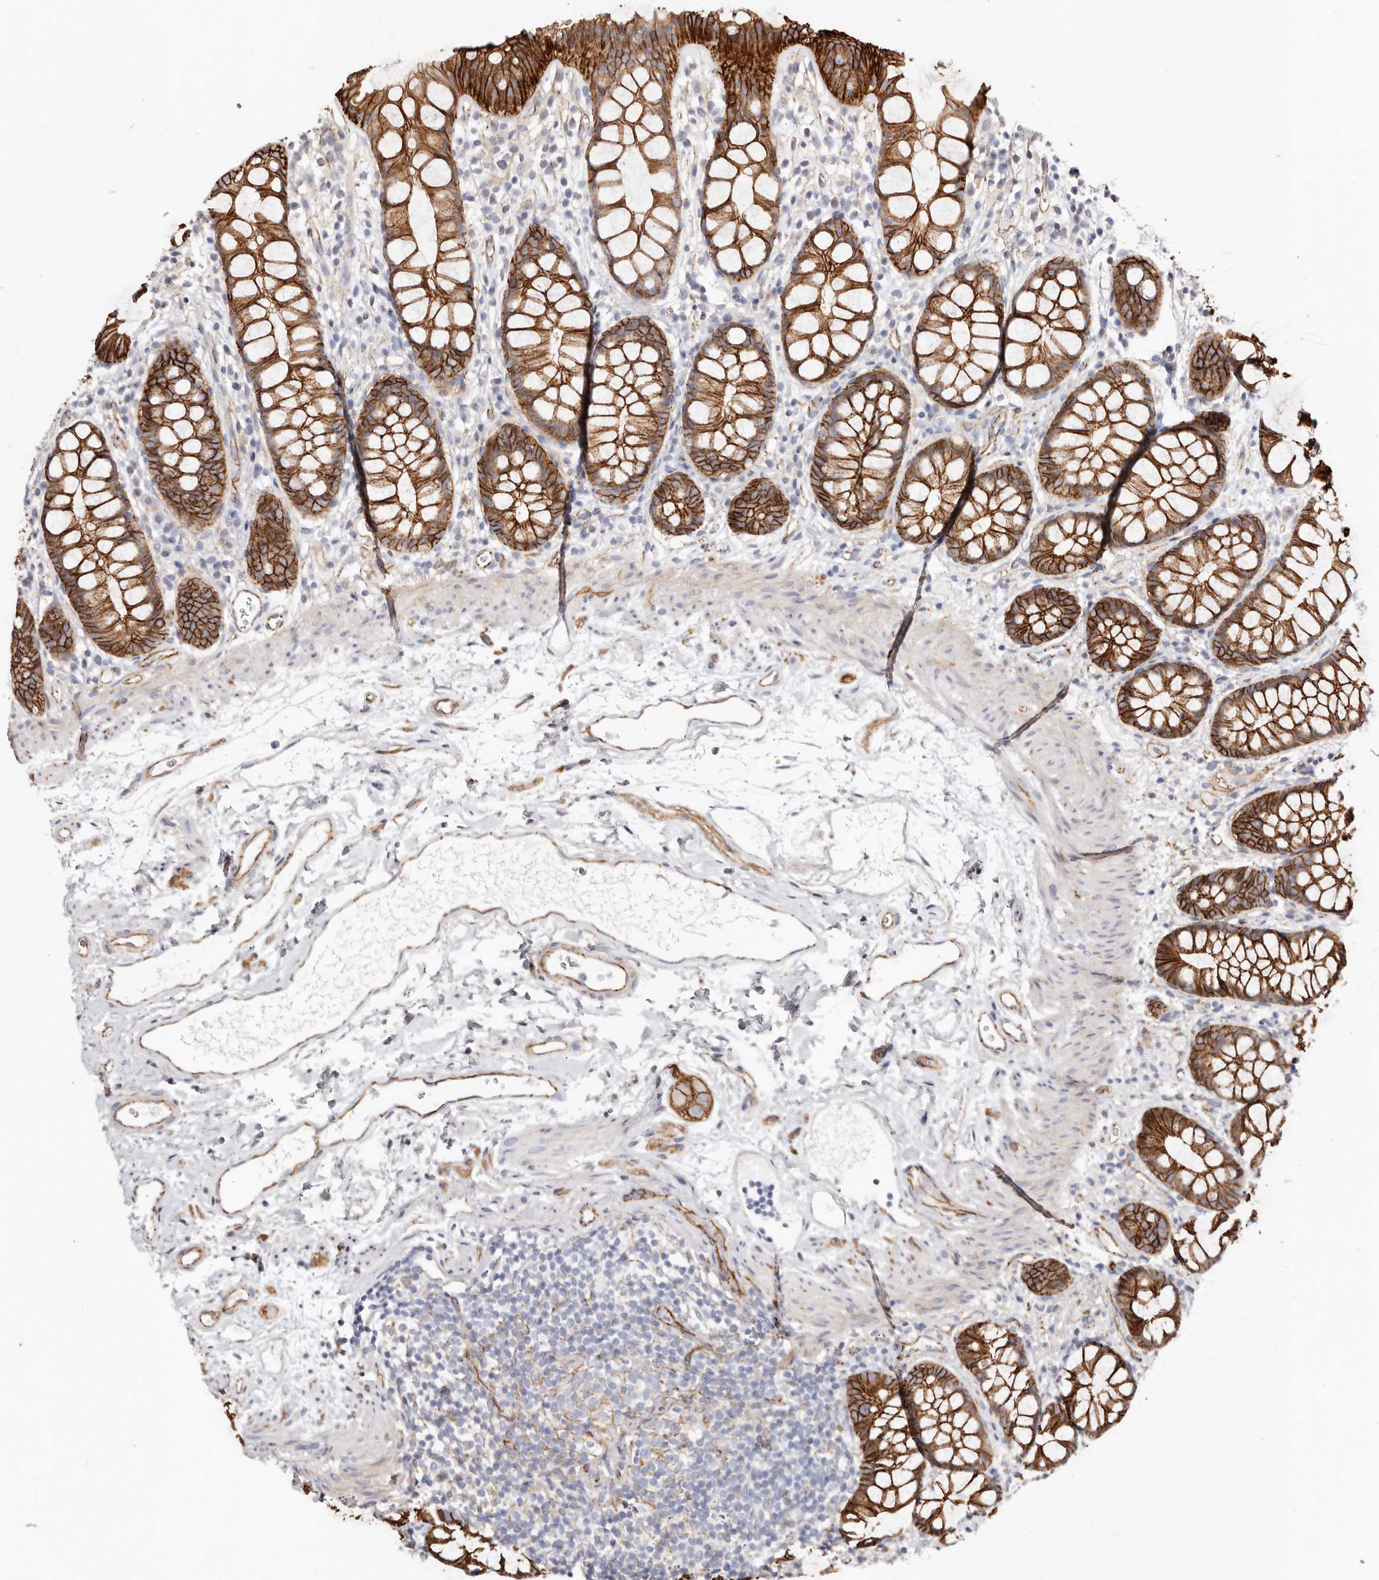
{"staining": {"intensity": "strong", "quantity": ">75%", "location": "cytoplasmic/membranous"}, "tissue": "rectum", "cell_type": "Glandular cells", "image_type": "normal", "snomed": [{"axis": "morphology", "description": "Normal tissue, NOS"}, {"axis": "topography", "description": "Rectum"}], "caption": "DAB immunohistochemical staining of normal rectum reveals strong cytoplasmic/membranous protein positivity in approximately >75% of glandular cells.", "gene": "CTNNB1", "patient": {"sex": "female", "age": 65}}